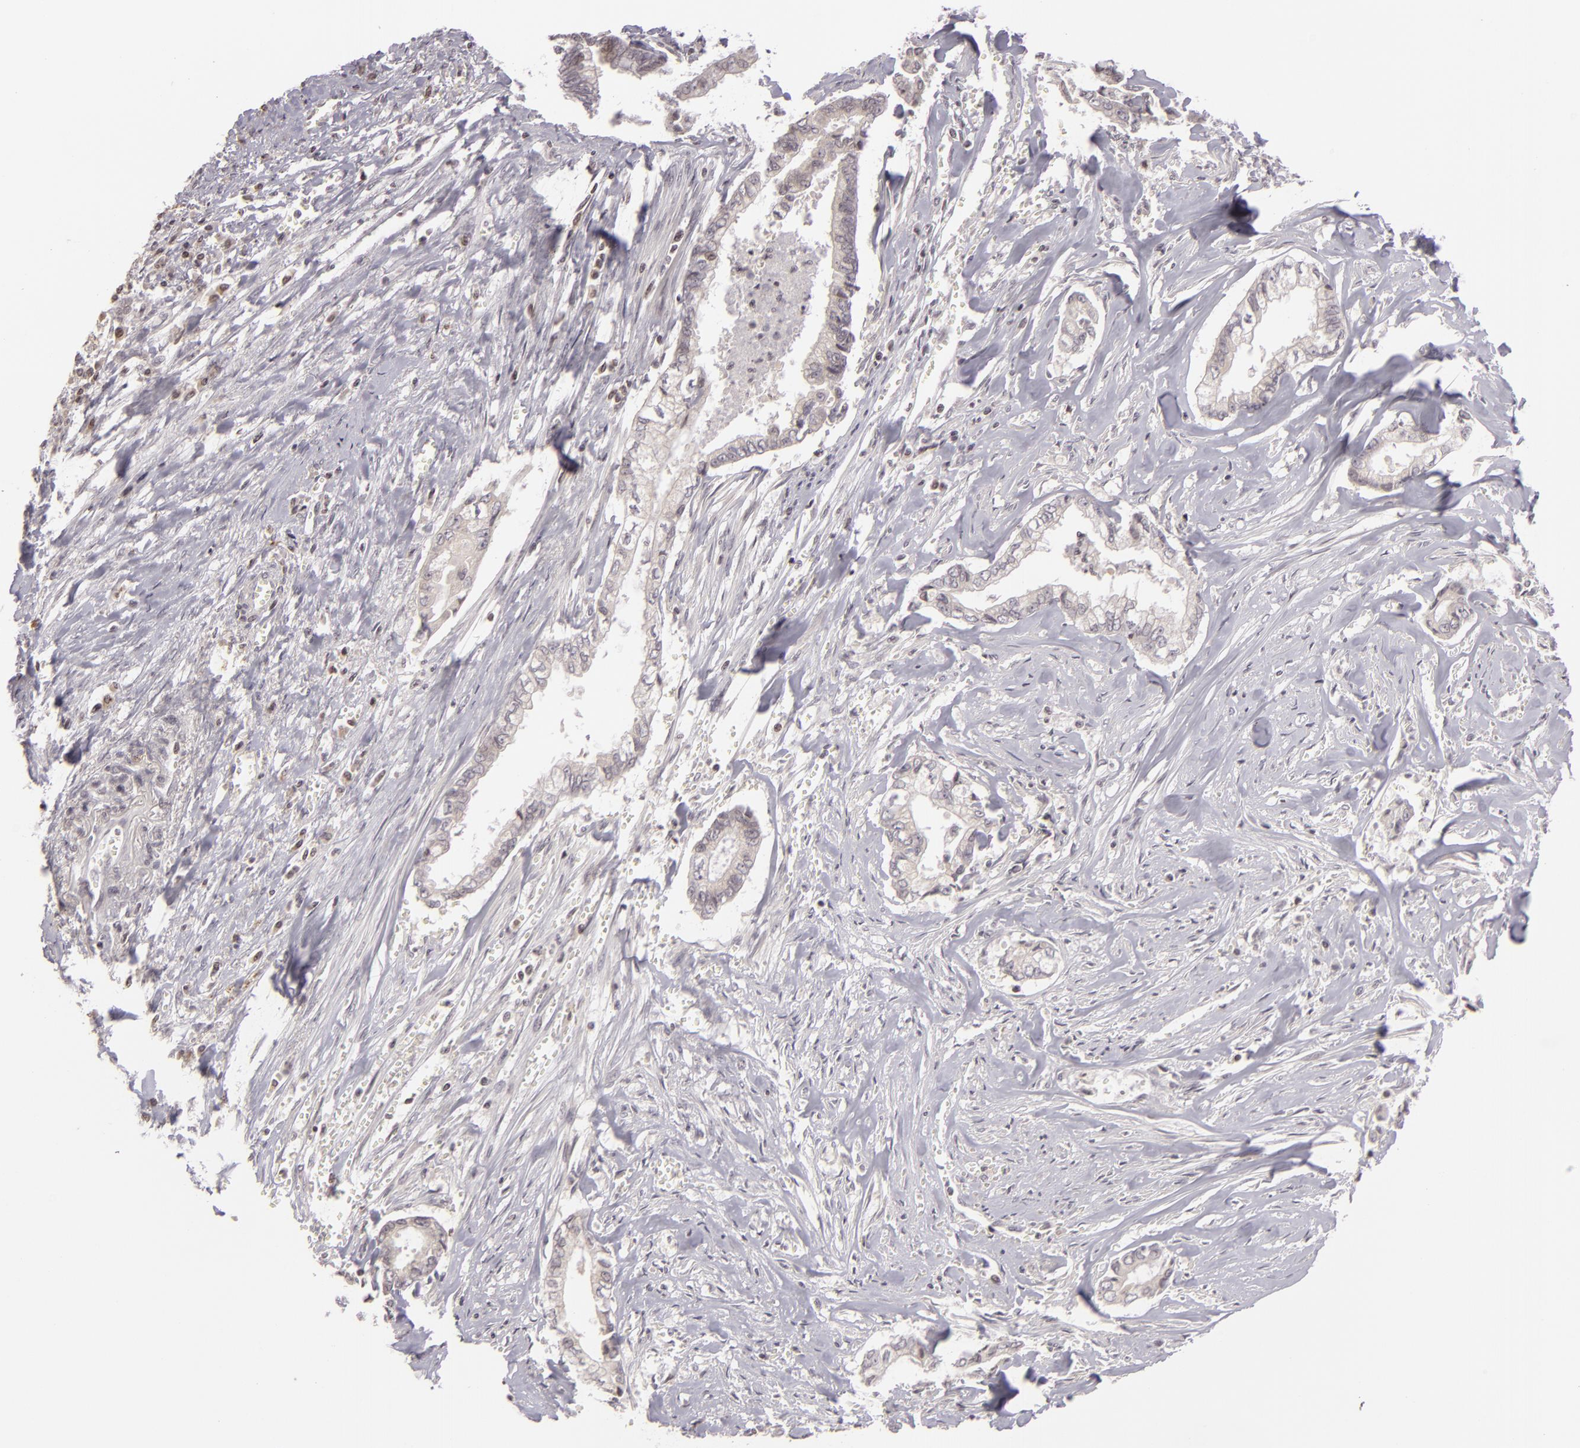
{"staining": {"intensity": "negative", "quantity": "none", "location": "none"}, "tissue": "liver cancer", "cell_type": "Tumor cells", "image_type": "cancer", "snomed": [{"axis": "morphology", "description": "Cholangiocarcinoma"}, {"axis": "topography", "description": "Liver"}], "caption": "Histopathology image shows no protein positivity in tumor cells of liver cancer tissue. (Stains: DAB IHC with hematoxylin counter stain, Microscopy: brightfield microscopy at high magnification).", "gene": "AKAP6", "patient": {"sex": "male", "age": 57}}